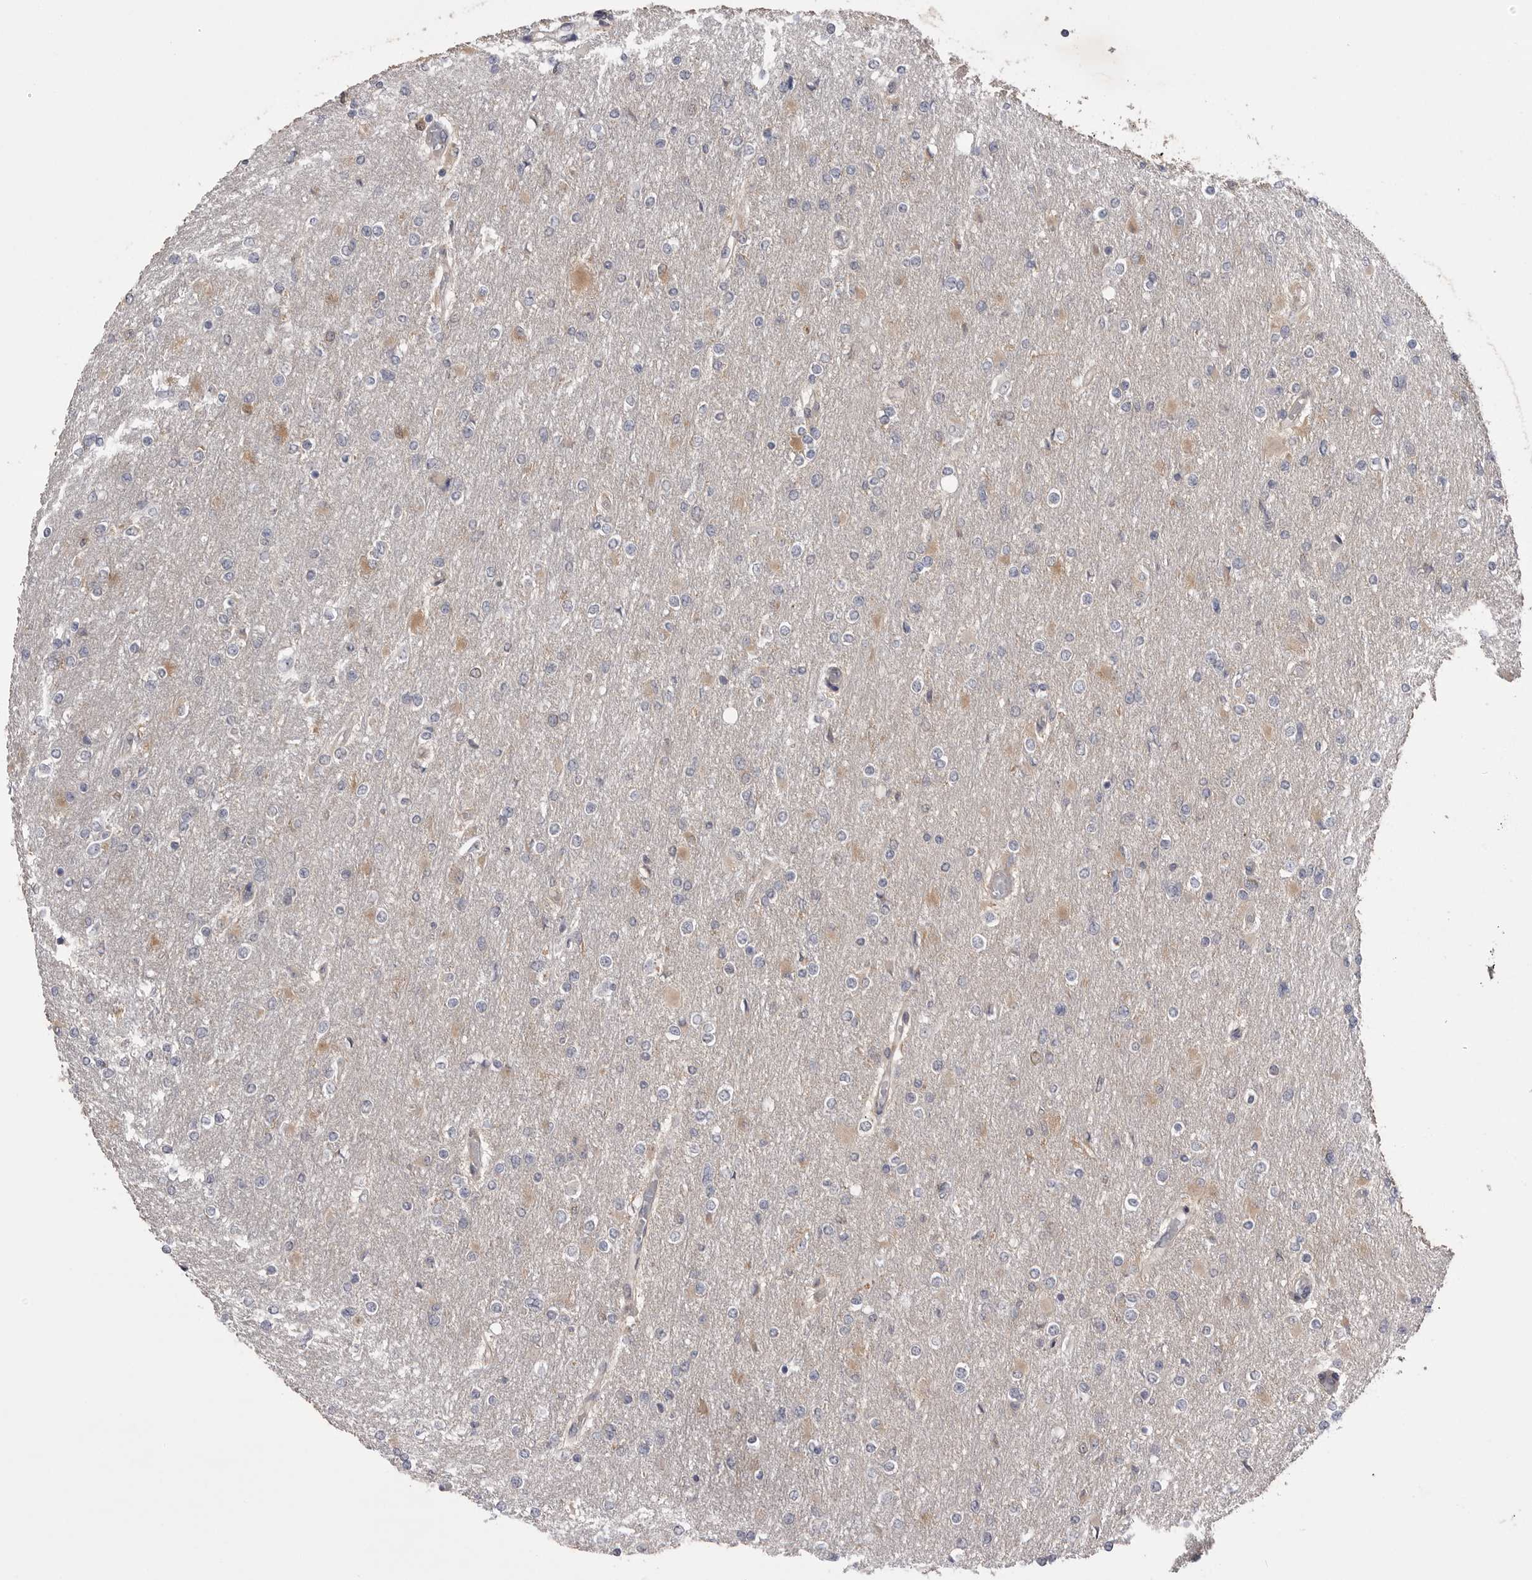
{"staining": {"intensity": "weak", "quantity": "<25%", "location": "cytoplasmic/membranous"}, "tissue": "glioma", "cell_type": "Tumor cells", "image_type": "cancer", "snomed": [{"axis": "morphology", "description": "Glioma, malignant, High grade"}, {"axis": "topography", "description": "Cerebral cortex"}], "caption": "Immunohistochemistry of human high-grade glioma (malignant) exhibits no positivity in tumor cells.", "gene": "VAC14", "patient": {"sex": "female", "age": 36}}